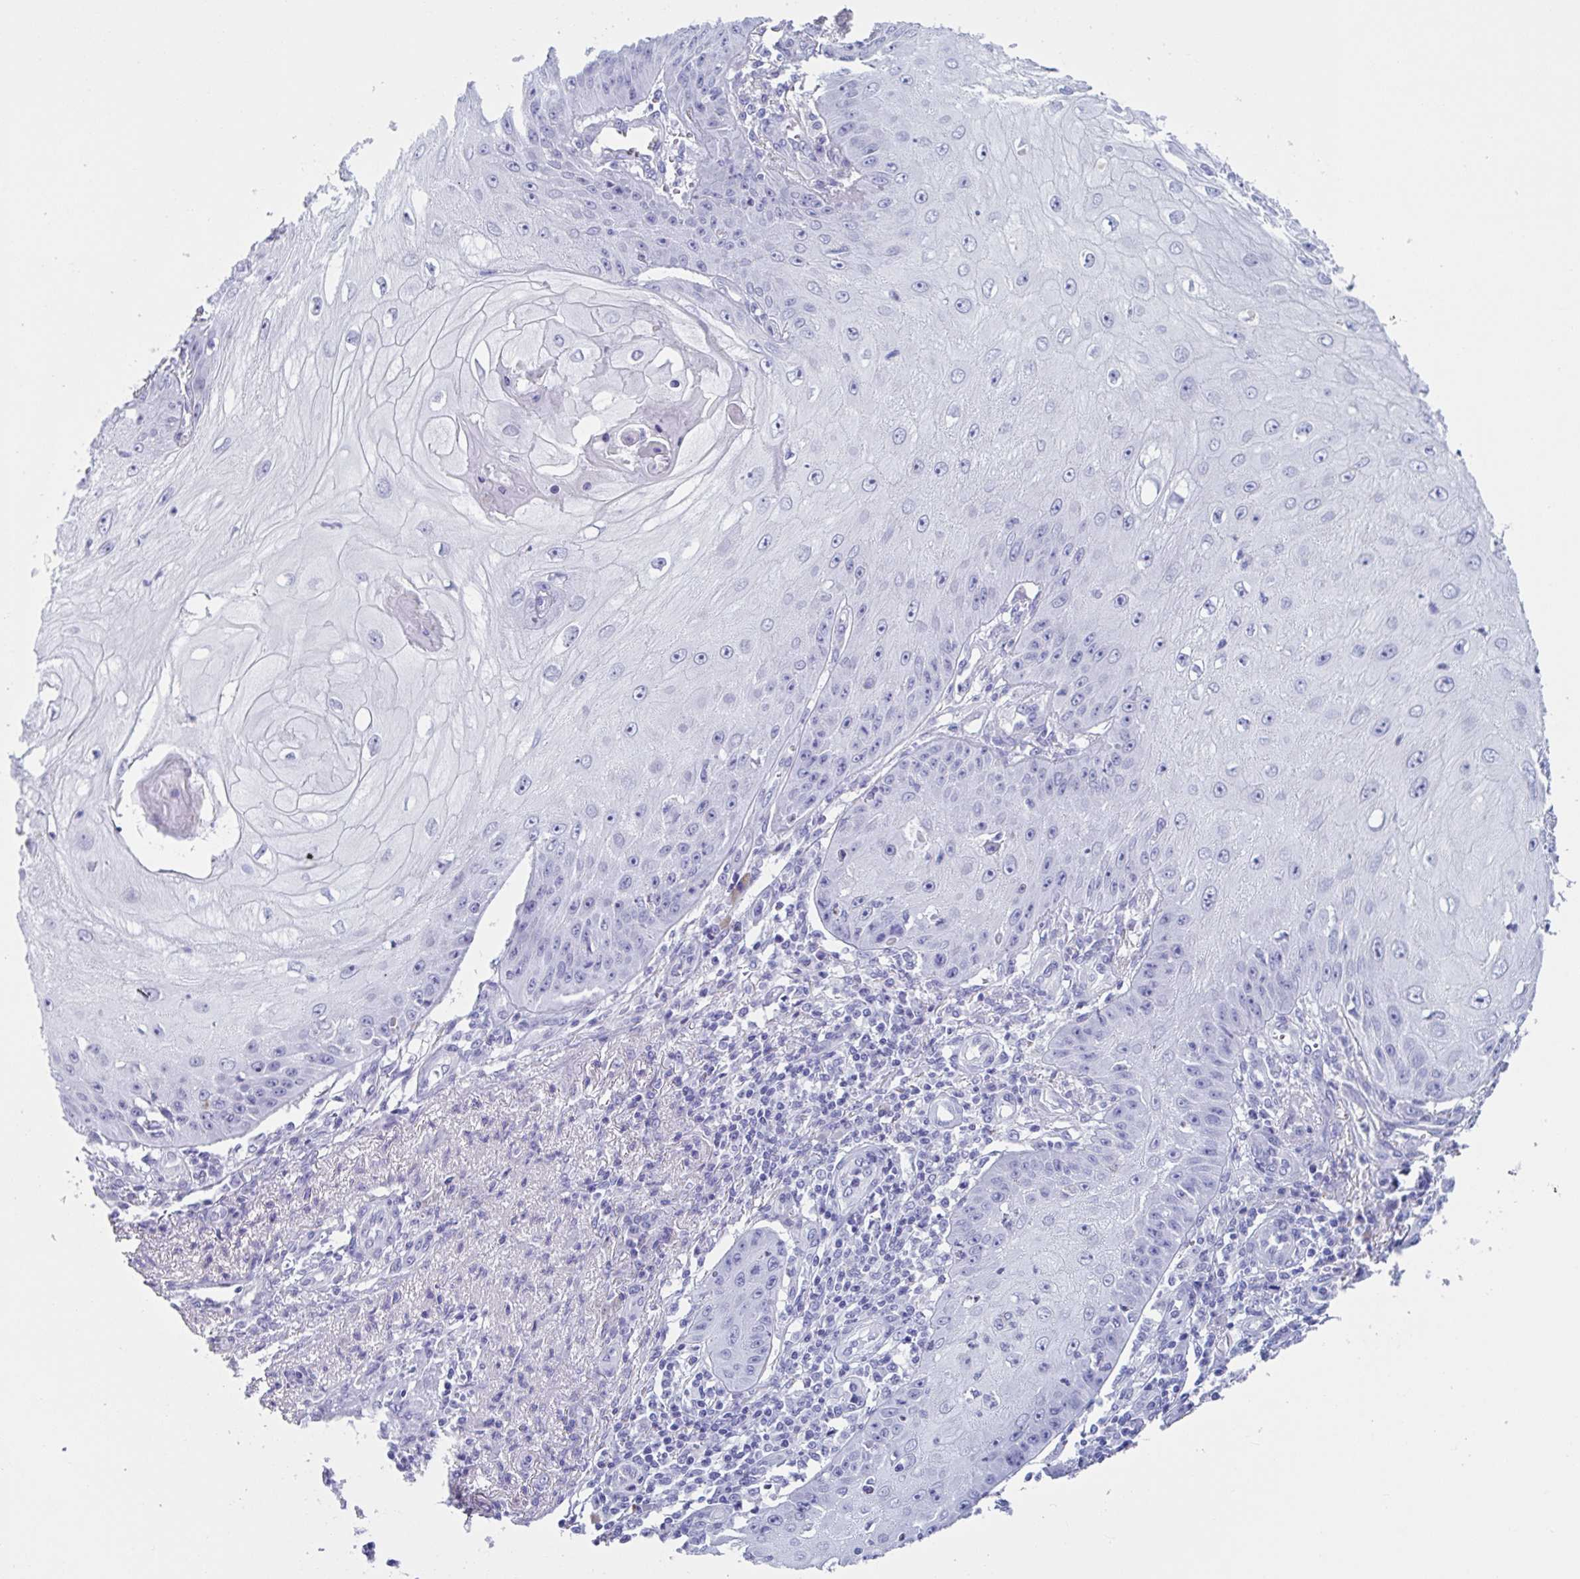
{"staining": {"intensity": "negative", "quantity": "none", "location": "none"}, "tissue": "skin cancer", "cell_type": "Tumor cells", "image_type": "cancer", "snomed": [{"axis": "morphology", "description": "Squamous cell carcinoma, NOS"}, {"axis": "topography", "description": "Skin"}], "caption": "Skin squamous cell carcinoma stained for a protein using immunohistochemistry exhibits no staining tumor cells.", "gene": "USP35", "patient": {"sex": "male", "age": 70}}